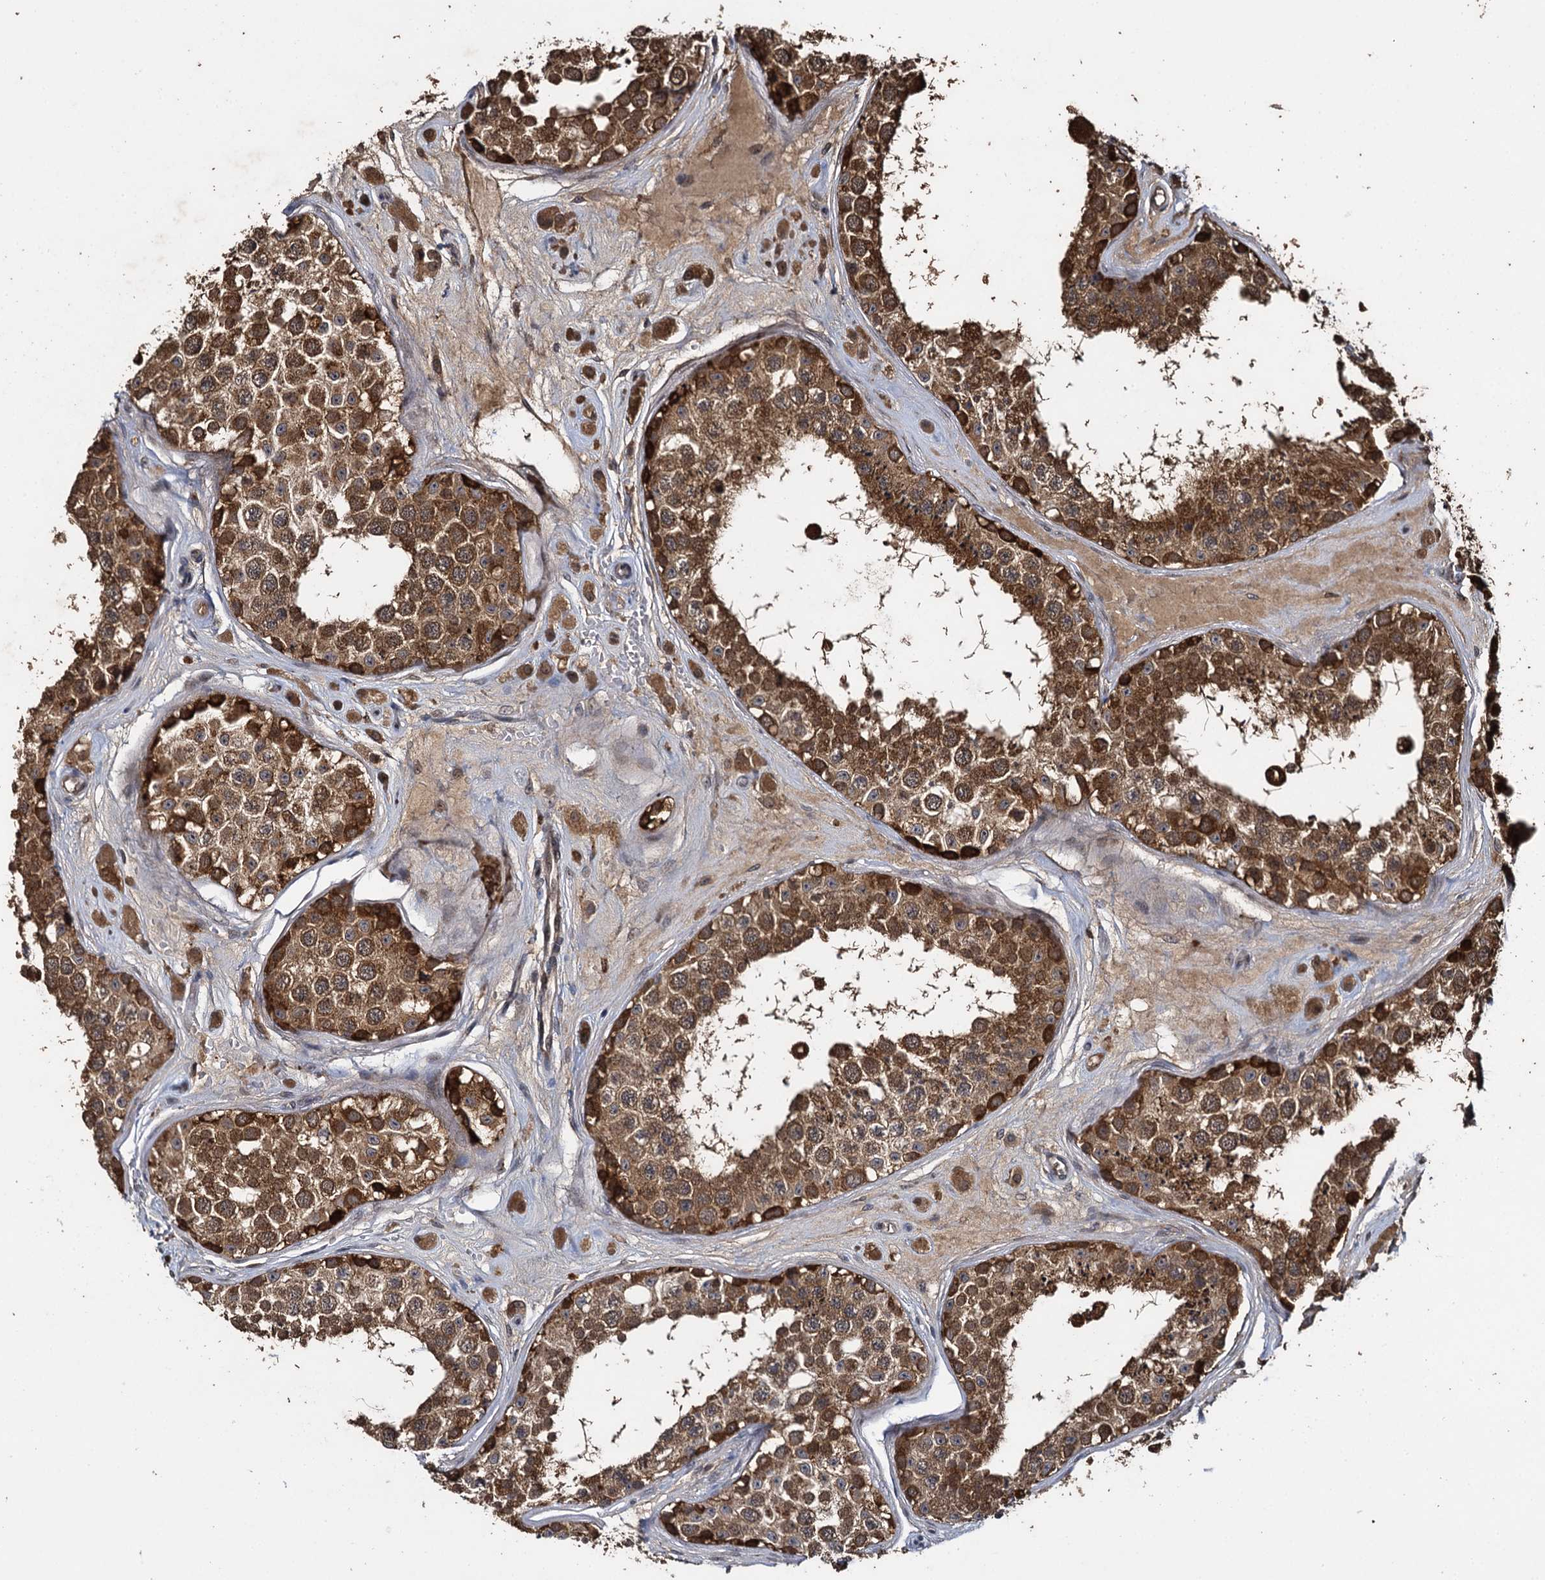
{"staining": {"intensity": "strong", "quantity": ">75%", "location": "cytoplasmic/membranous"}, "tissue": "testis", "cell_type": "Cells in seminiferous ducts", "image_type": "normal", "snomed": [{"axis": "morphology", "description": "Normal tissue, NOS"}, {"axis": "topography", "description": "Testis"}], "caption": "High-magnification brightfield microscopy of benign testis stained with DAB (brown) and counterstained with hematoxylin (blue). cells in seminiferous ducts exhibit strong cytoplasmic/membranous expression is identified in approximately>75% of cells.", "gene": "SLC46A3", "patient": {"sex": "male", "age": 25}}